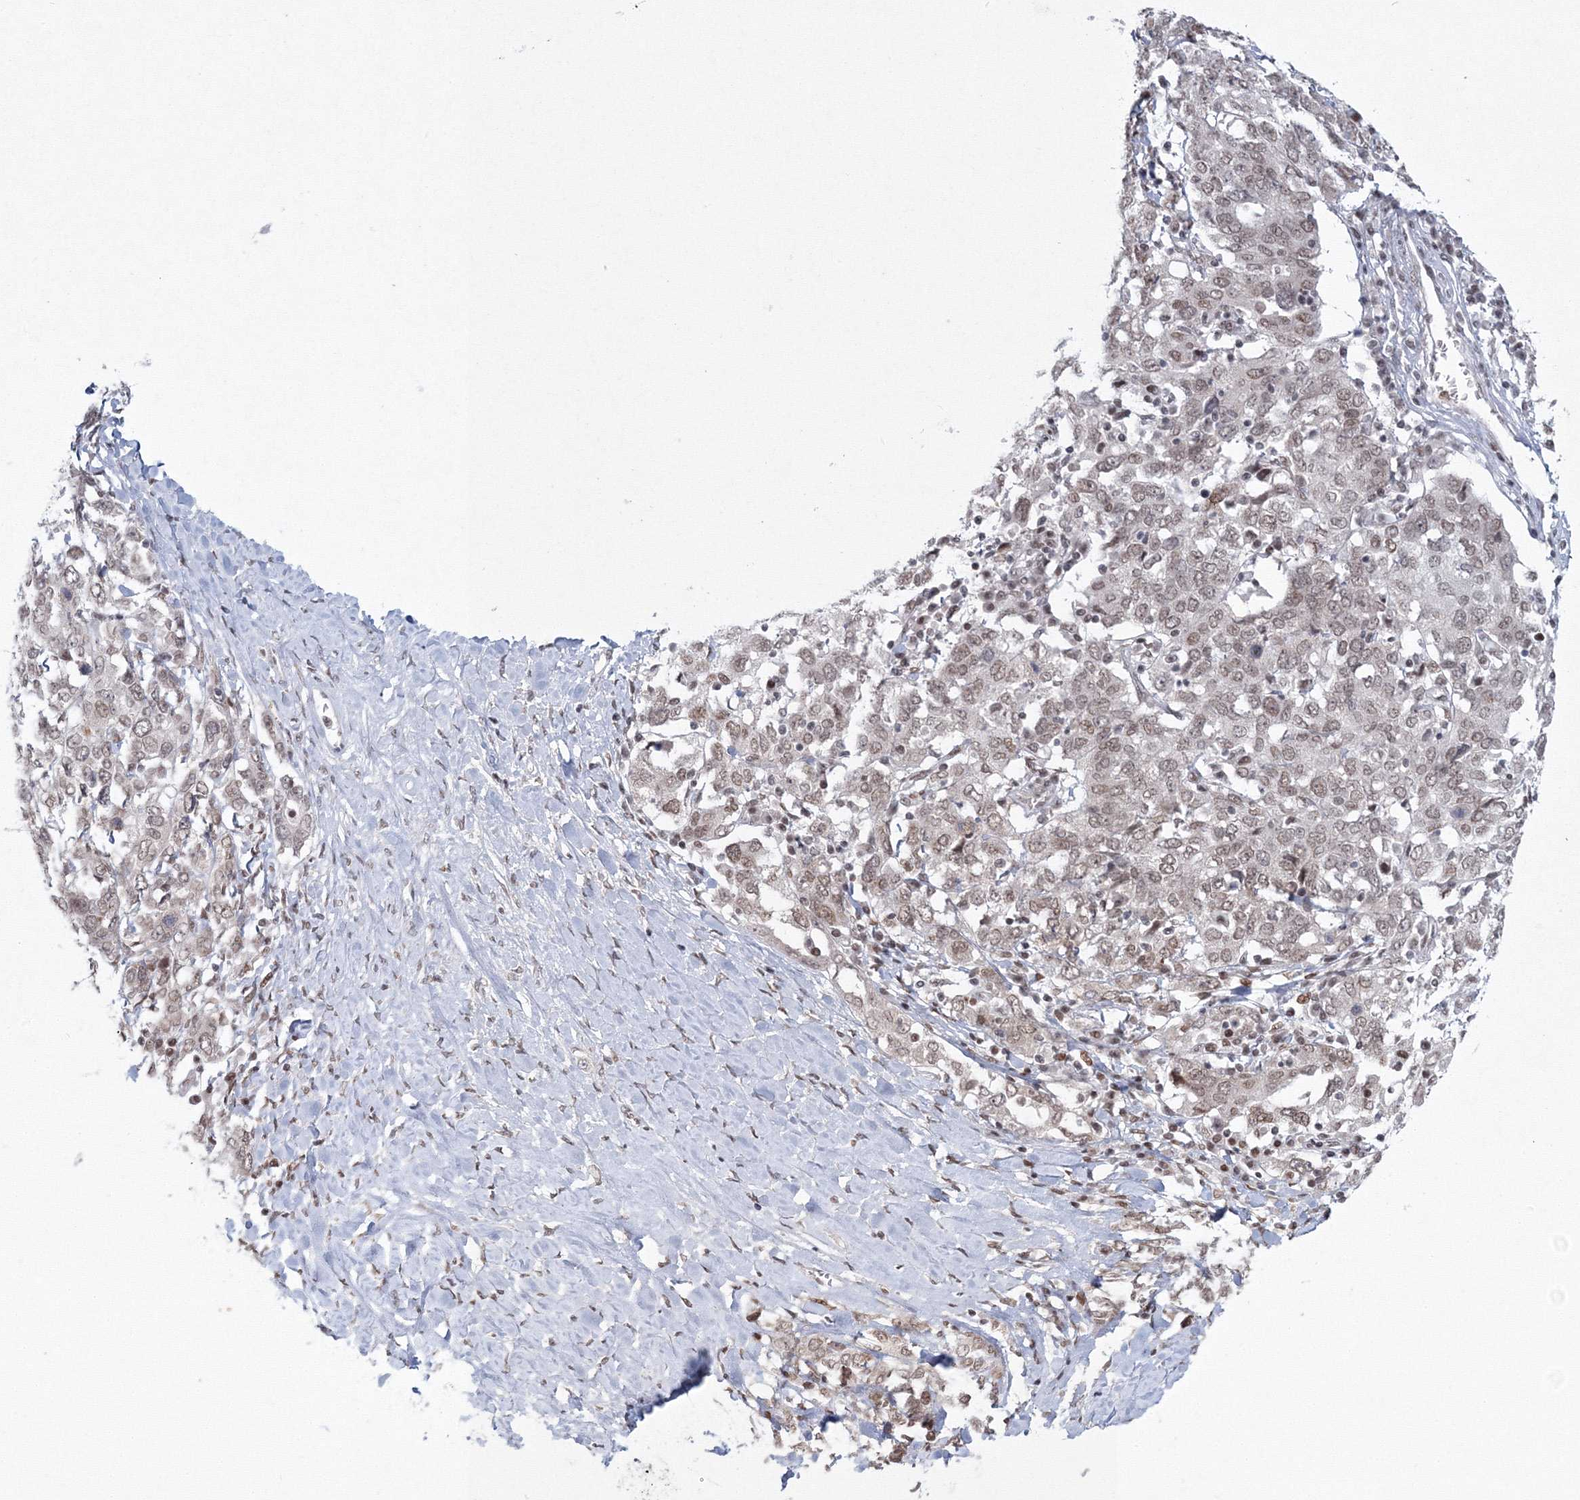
{"staining": {"intensity": "weak", "quantity": ">75%", "location": "nuclear"}, "tissue": "ovarian cancer", "cell_type": "Tumor cells", "image_type": "cancer", "snomed": [{"axis": "morphology", "description": "Carcinoma, endometroid"}, {"axis": "topography", "description": "Ovary"}], "caption": "Protein expression analysis of endometroid carcinoma (ovarian) displays weak nuclear positivity in about >75% of tumor cells.", "gene": "C3orf33", "patient": {"sex": "female", "age": 62}}